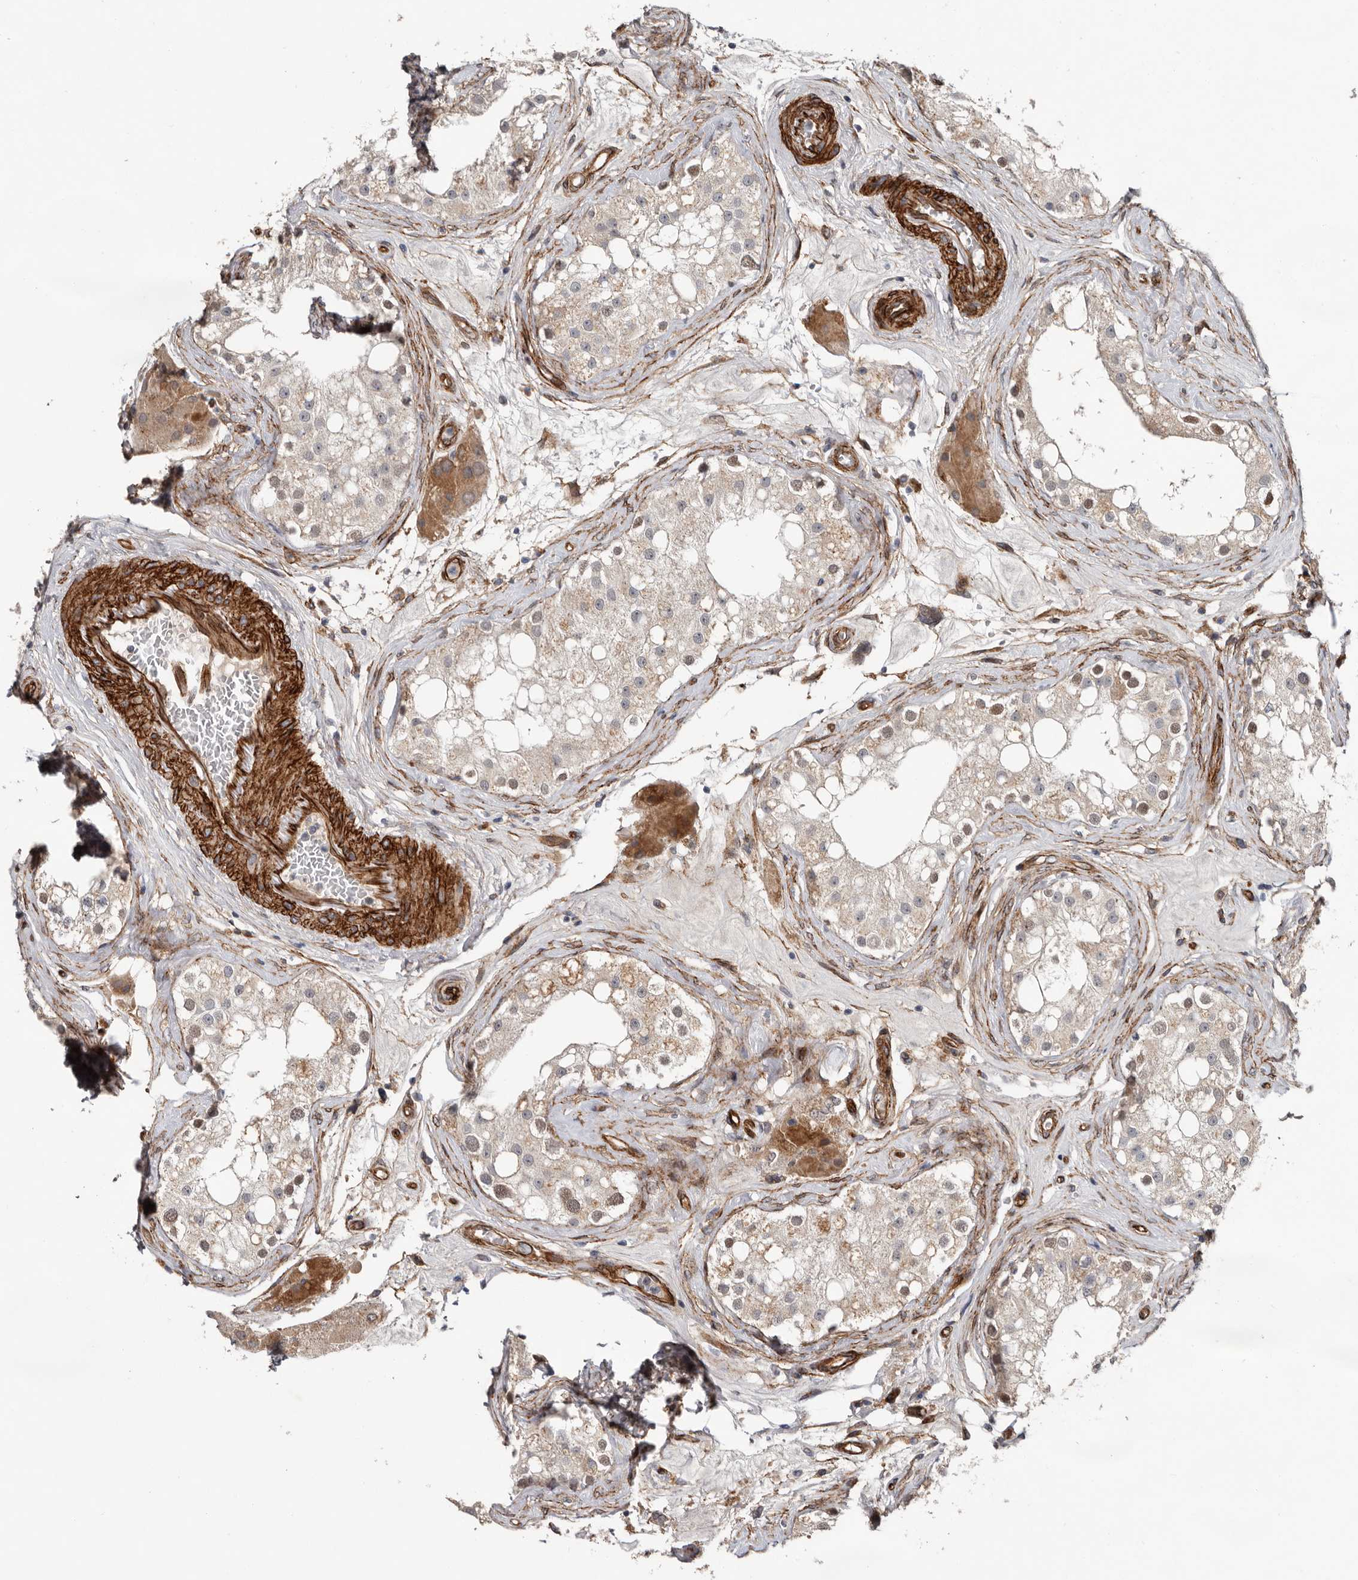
{"staining": {"intensity": "weak", "quantity": "25%-75%", "location": "cytoplasmic/membranous,nuclear"}, "tissue": "testis", "cell_type": "Cells in seminiferous ducts", "image_type": "normal", "snomed": [{"axis": "morphology", "description": "Normal tissue, NOS"}, {"axis": "topography", "description": "Testis"}], "caption": "Testis stained with immunohistochemistry reveals weak cytoplasmic/membranous,nuclear positivity in approximately 25%-75% of cells in seminiferous ducts. The protein is shown in brown color, while the nuclei are stained blue.", "gene": "RANBP17", "patient": {"sex": "male", "age": 84}}